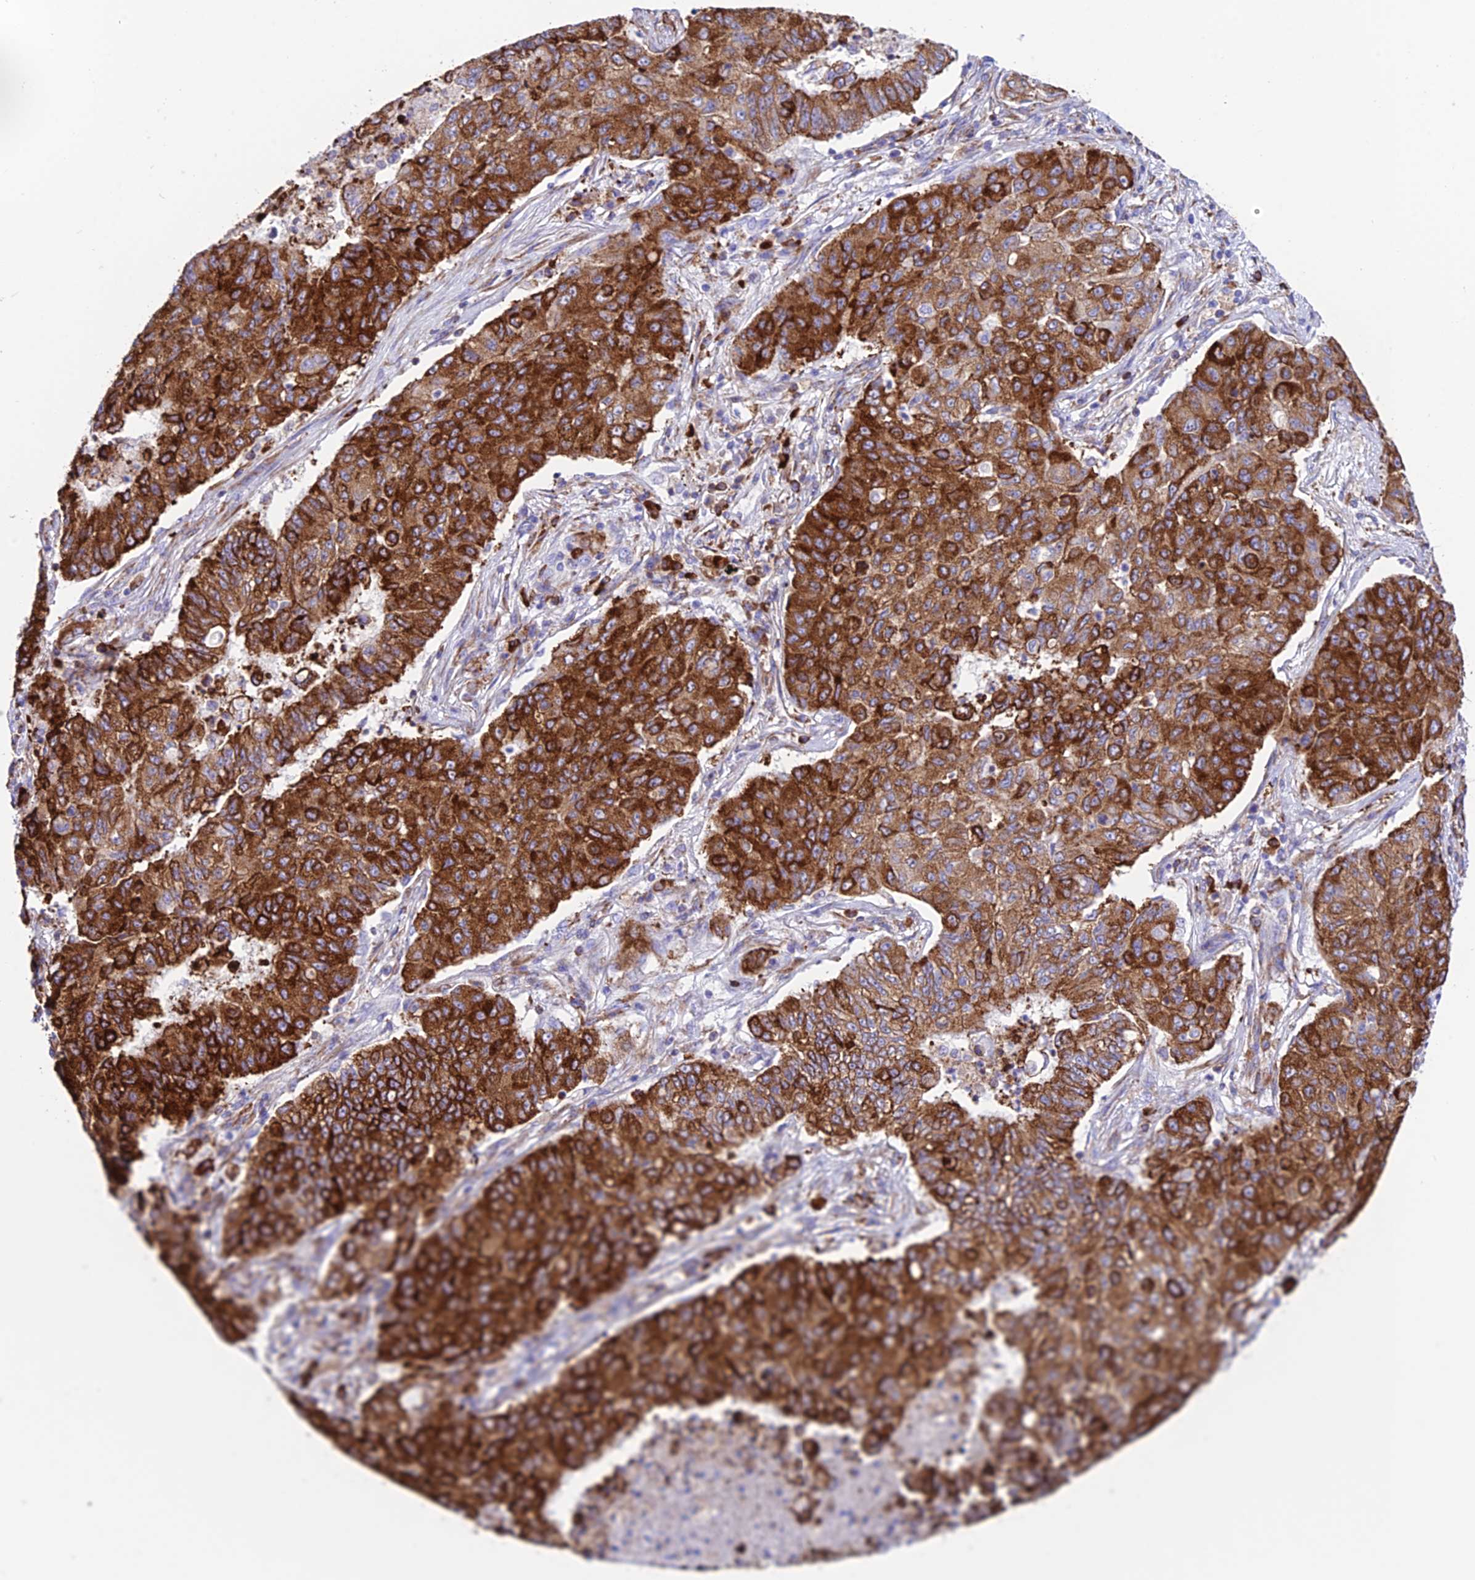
{"staining": {"intensity": "strong", "quantity": ">75%", "location": "cytoplasmic/membranous"}, "tissue": "lung cancer", "cell_type": "Tumor cells", "image_type": "cancer", "snomed": [{"axis": "morphology", "description": "Squamous cell carcinoma, NOS"}, {"axis": "topography", "description": "Lung"}], "caption": "Protein expression analysis of human lung cancer (squamous cell carcinoma) reveals strong cytoplasmic/membranous staining in approximately >75% of tumor cells.", "gene": "TUBGCP6", "patient": {"sex": "male", "age": 74}}